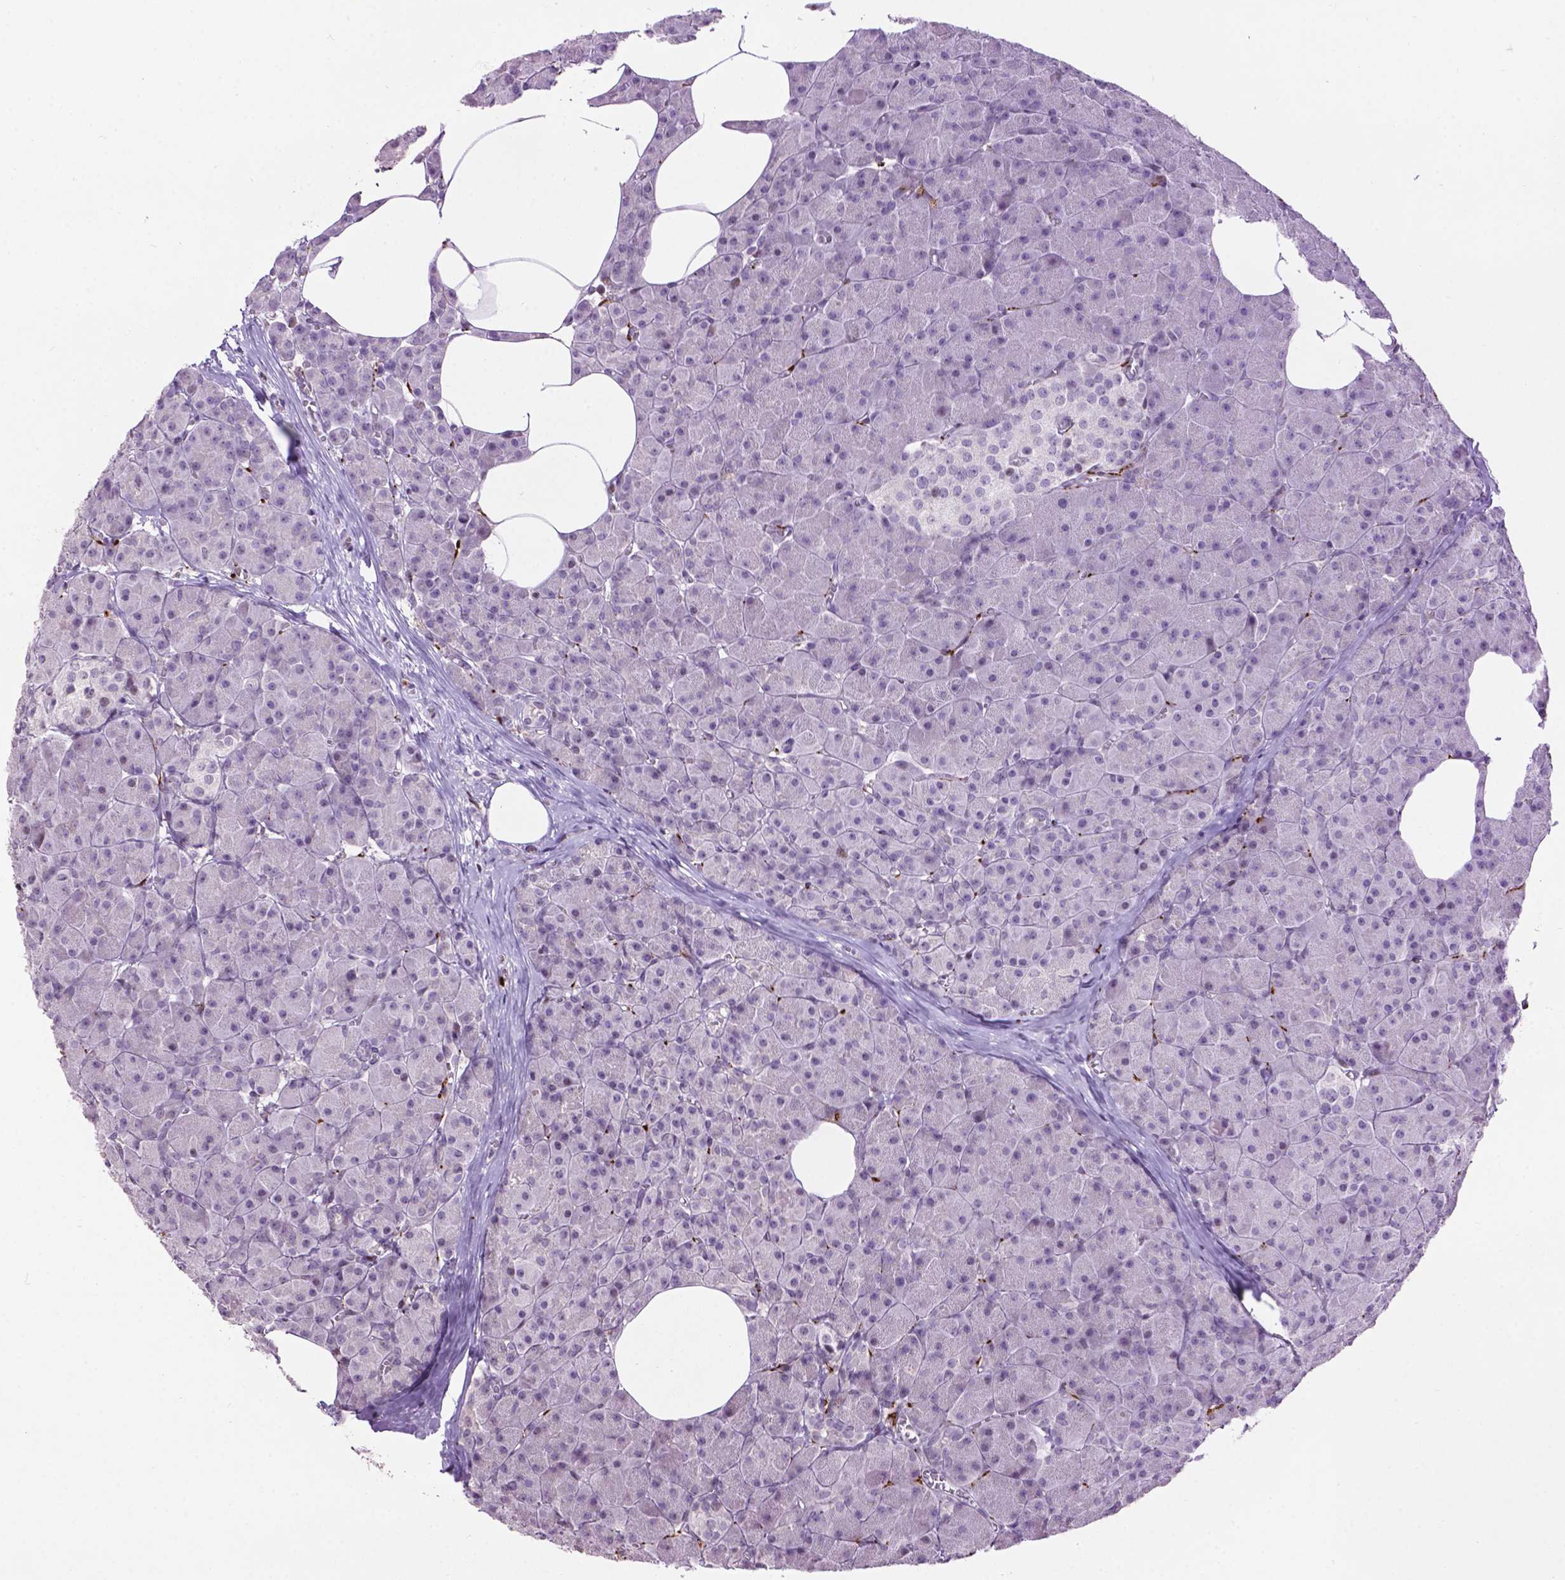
{"staining": {"intensity": "negative", "quantity": "none", "location": "none"}, "tissue": "pancreas", "cell_type": "Exocrine glandular cells", "image_type": "normal", "snomed": [{"axis": "morphology", "description": "Normal tissue, NOS"}, {"axis": "topography", "description": "Pancreas"}], "caption": "This photomicrograph is of unremarkable pancreas stained with IHC to label a protein in brown with the nuclei are counter-stained blue. There is no staining in exocrine glandular cells.", "gene": "TH", "patient": {"sex": "female", "age": 45}}